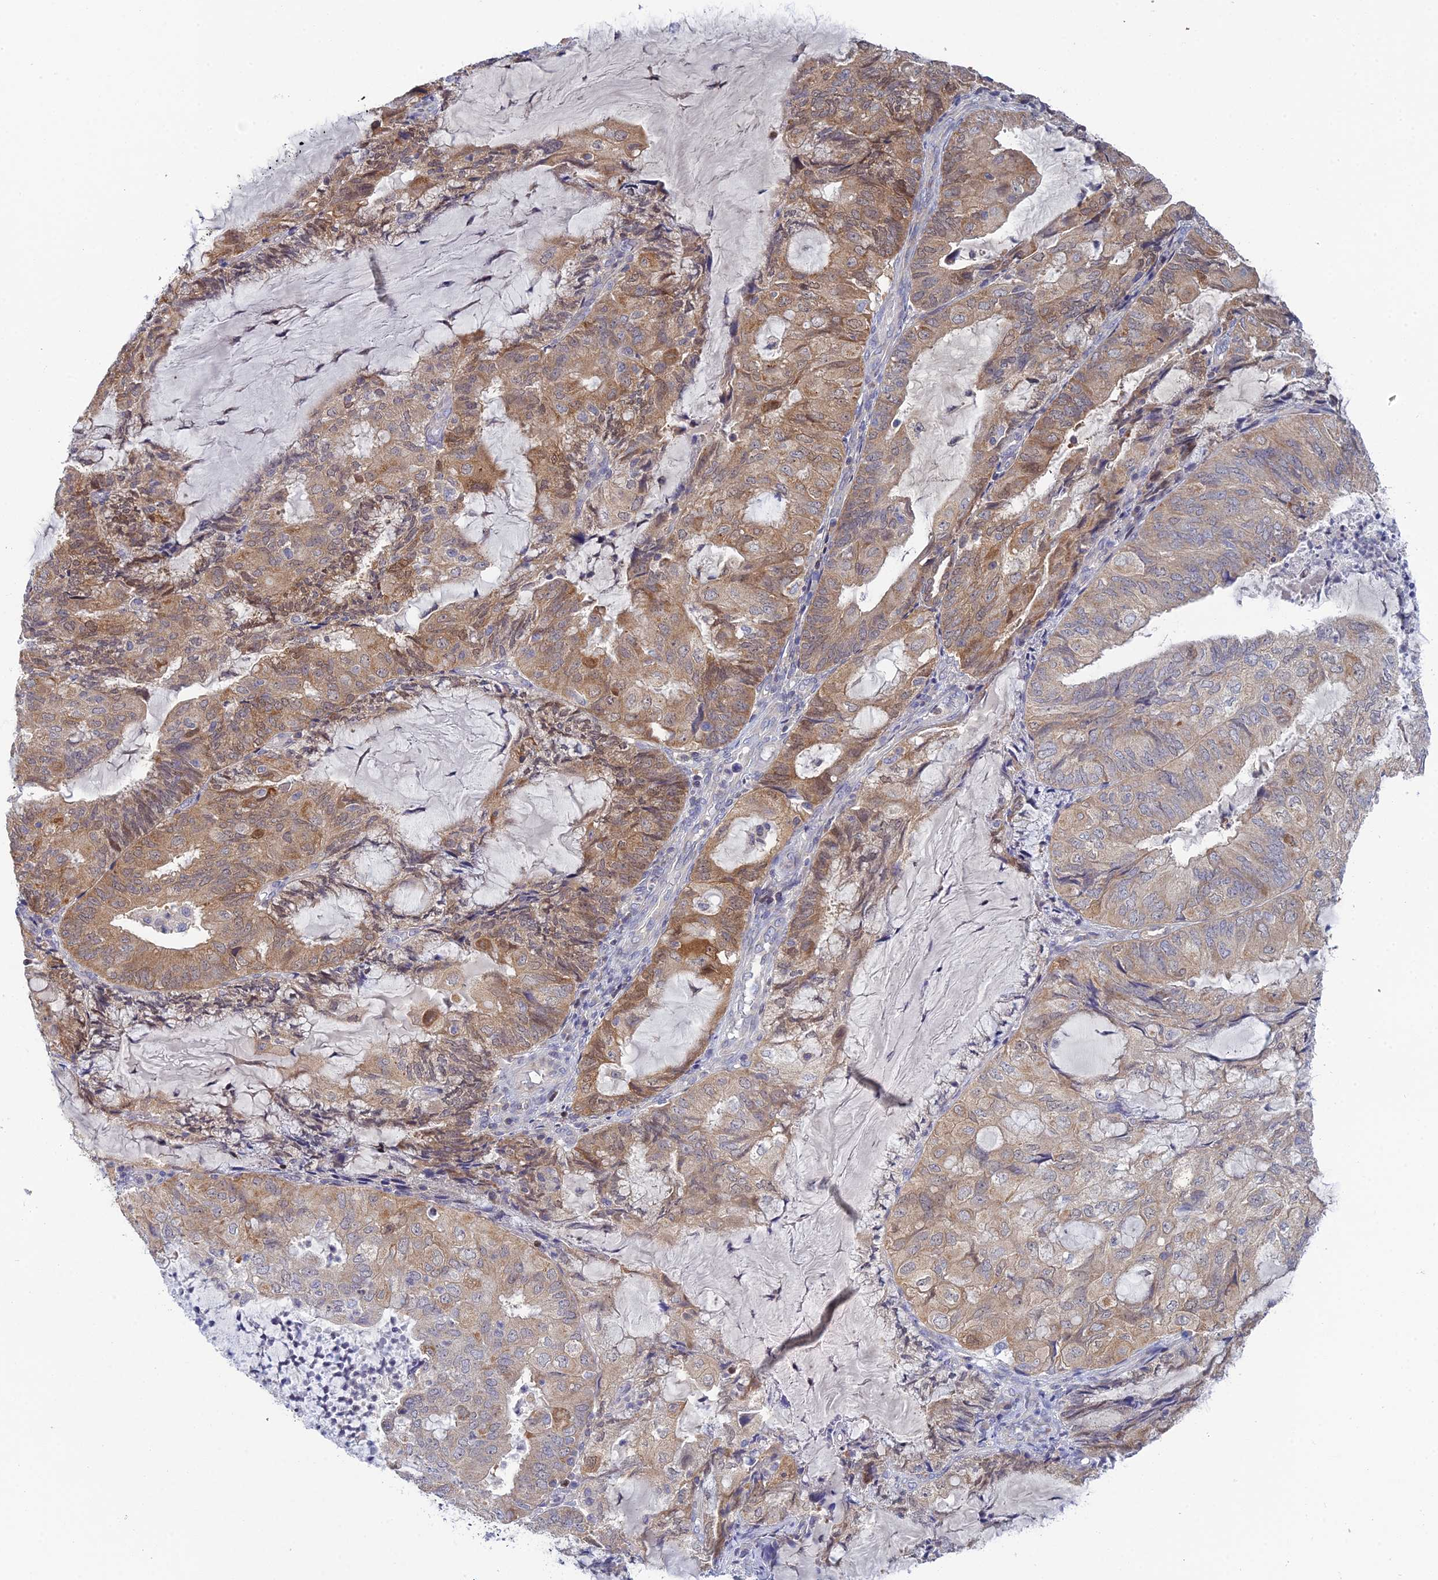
{"staining": {"intensity": "moderate", "quantity": ">75%", "location": "cytoplasmic/membranous"}, "tissue": "endometrial cancer", "cell_type": "Tumor cells", "image_type": "cancer", "snomed": [{"axis": "morphology", "description": "Adenocarcinoma, NOS"}, {"axis": "topography", "description": "Endometrium"}], "caption": "Immunohistochemistry (IHC) of adenocarcinoma (endometrial) displays medium levels of moderate cytoplasmic/membranous staining in about >75% of tumor cells.", "gene": "ELOA2", "patient": {"sex": "female", "age": 81}}